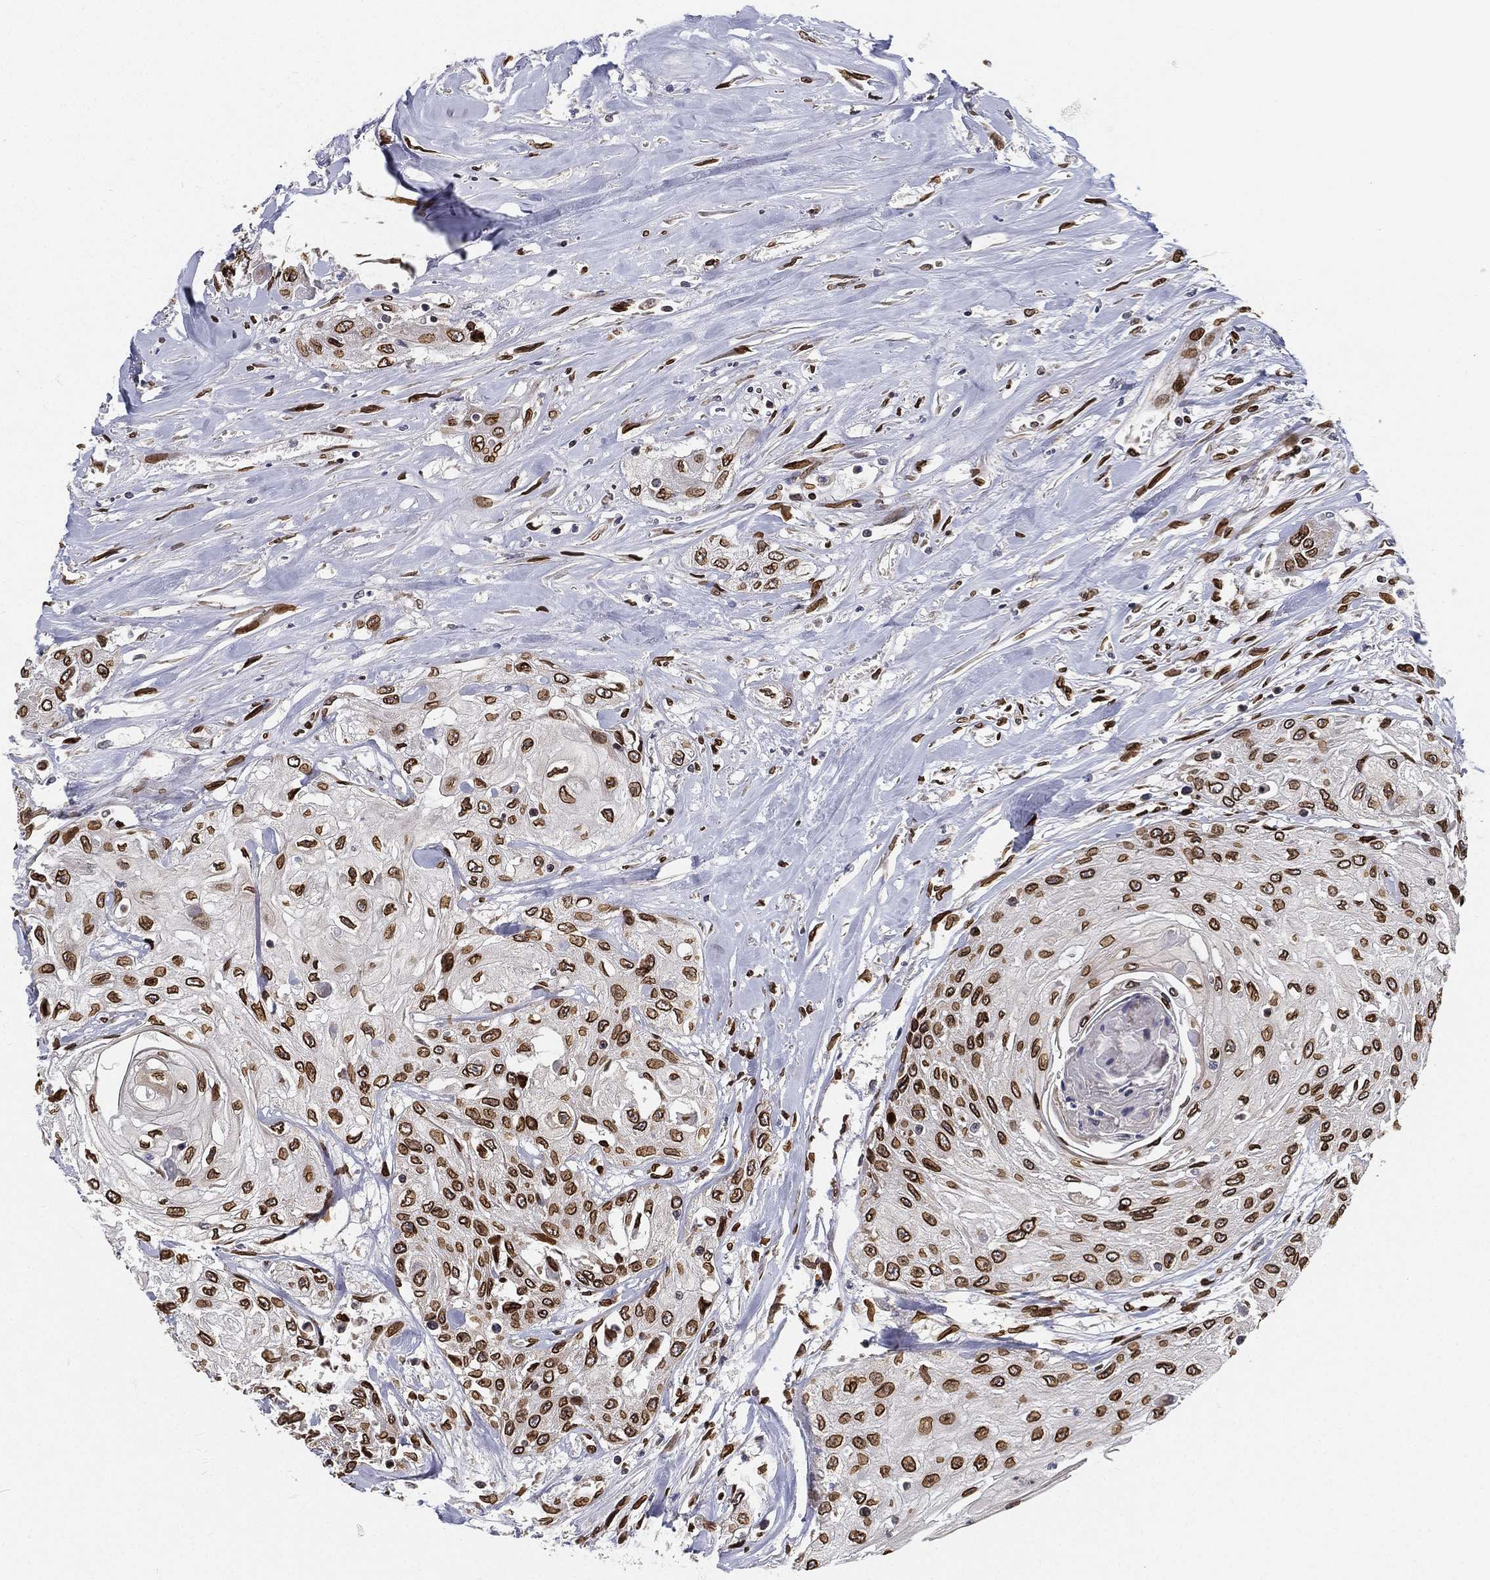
{"staining": {"intensity": "strong", "quantity": ">75%", "location": "cytoplasmic/membranous,nuclear"}, "tissue": "head and neck cancer", "cell_type": "Tumor cells", "image_type": "cancer", "snomed": [{"axis": "morphology", "description": "Normal tissue, NOS"}, {"axis": "morphology", "description": "Squamous cell carcinoma, NOS"}, {"axis": "topography", "description": "Oral tissue"}, {"axis": "topography", "description": "Peripheral nerve tissue"}, {"axis": "topography", "description": "Head-Neck"}], "caption": "The immunohistochemical stain shows strong cytoplasmic/membranous and nuclear expression in tumor cells of squamous cell carcinoma (head and neck) tissue.", "gene": "PALB2", "patient": {"sex": "female", "age": 59}}